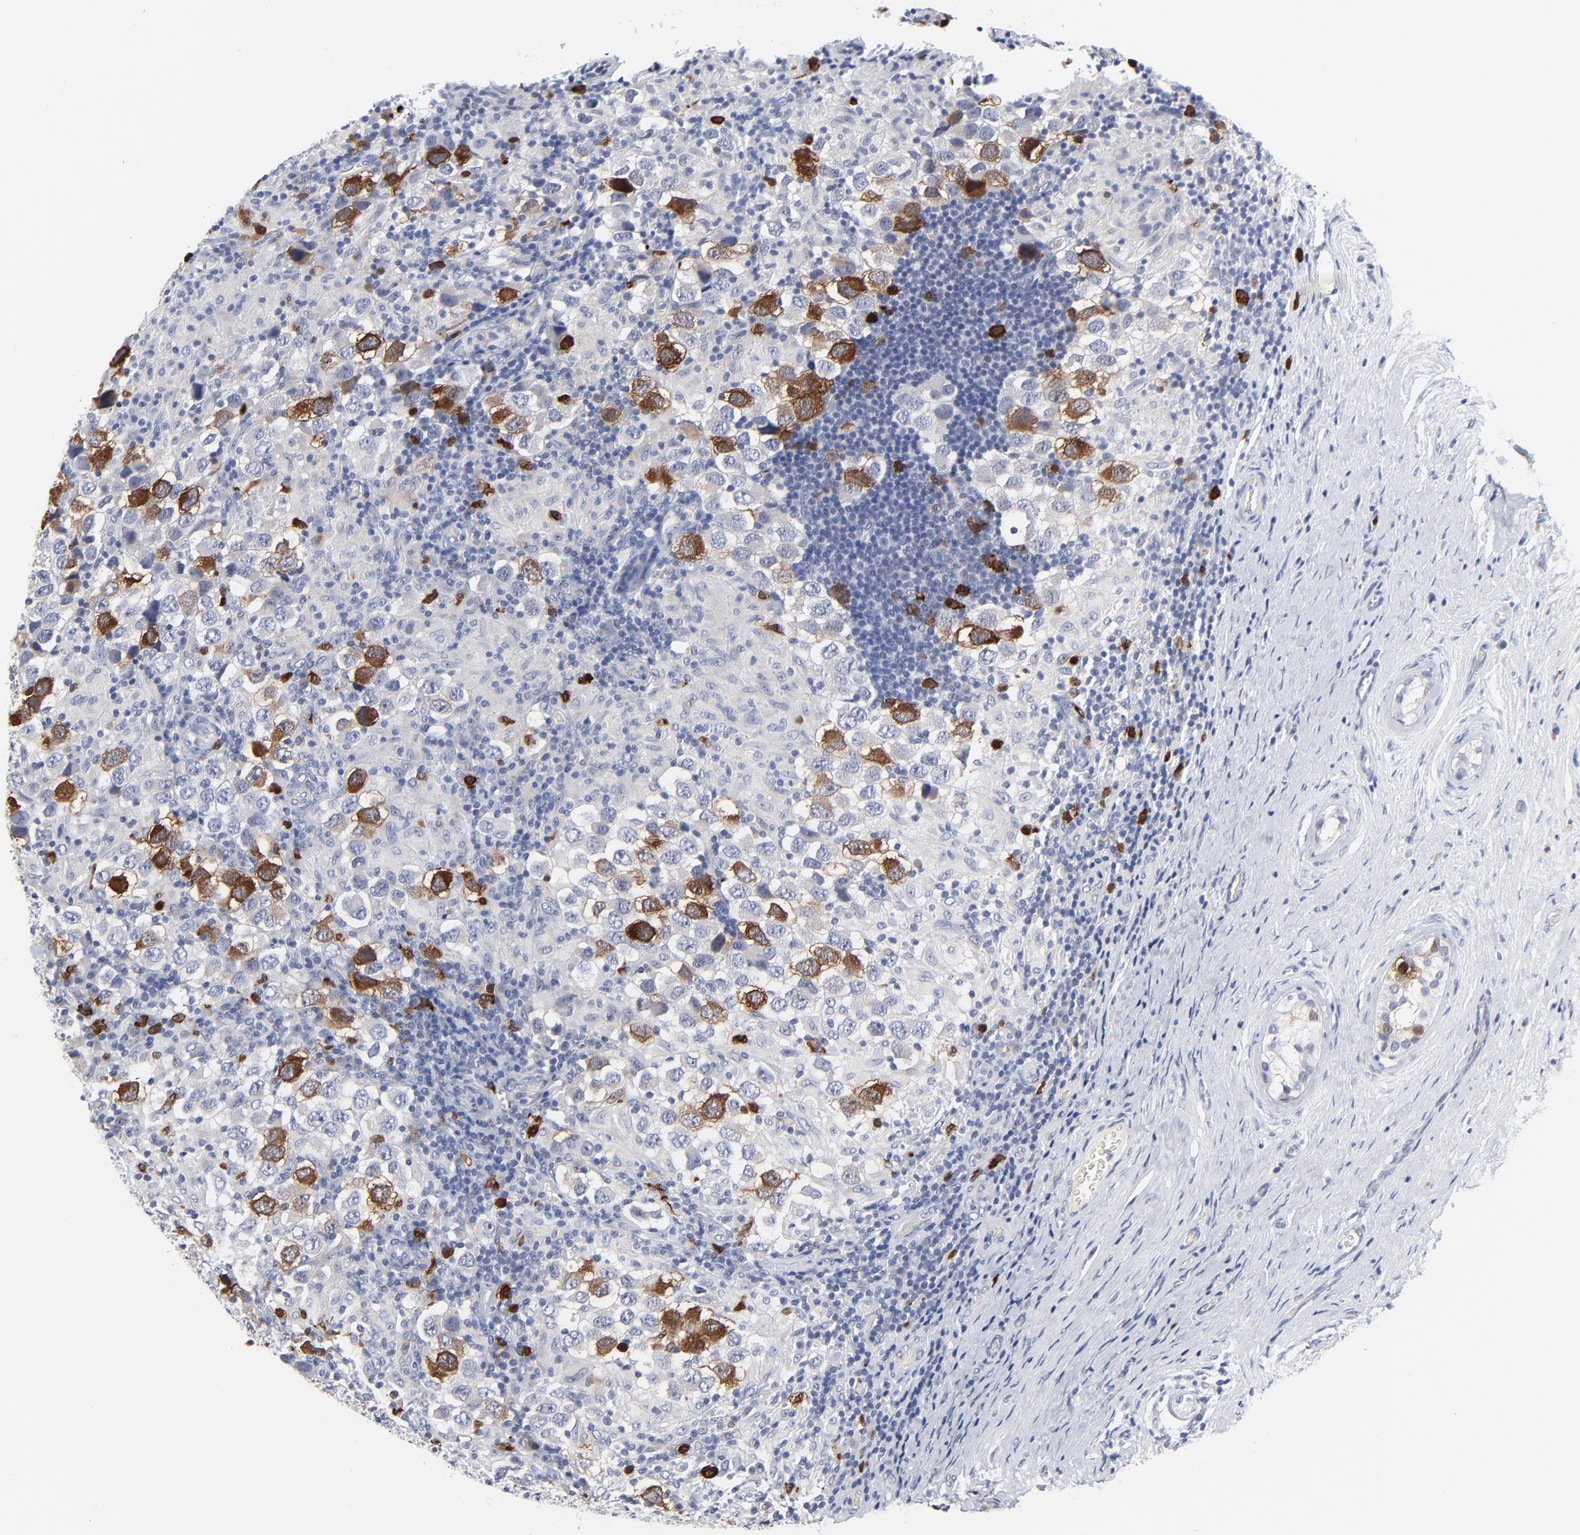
{"staining": {"intensity": "strong", "quantity": "<25%", "location": "cytoplasmic/membranous,nuclear"}, "tissue": "testis cancer", "cell_type": "Tumor cells", "image_type": "cancer", "snomed": [{"axis": "morphology", "description": "Carcinoma, Embryonal, NOS"}, {"axis": "topography", "description": "Testis"}], "caption": "Strong cytoplasmic/membranous and nuclear expression for a protein is seen in about <25% of tumor cells of testis cancer (embryonal carcinoma) using IHC.", "gene": "CDK1", "patient": {"sex": "male", "age": 21}}